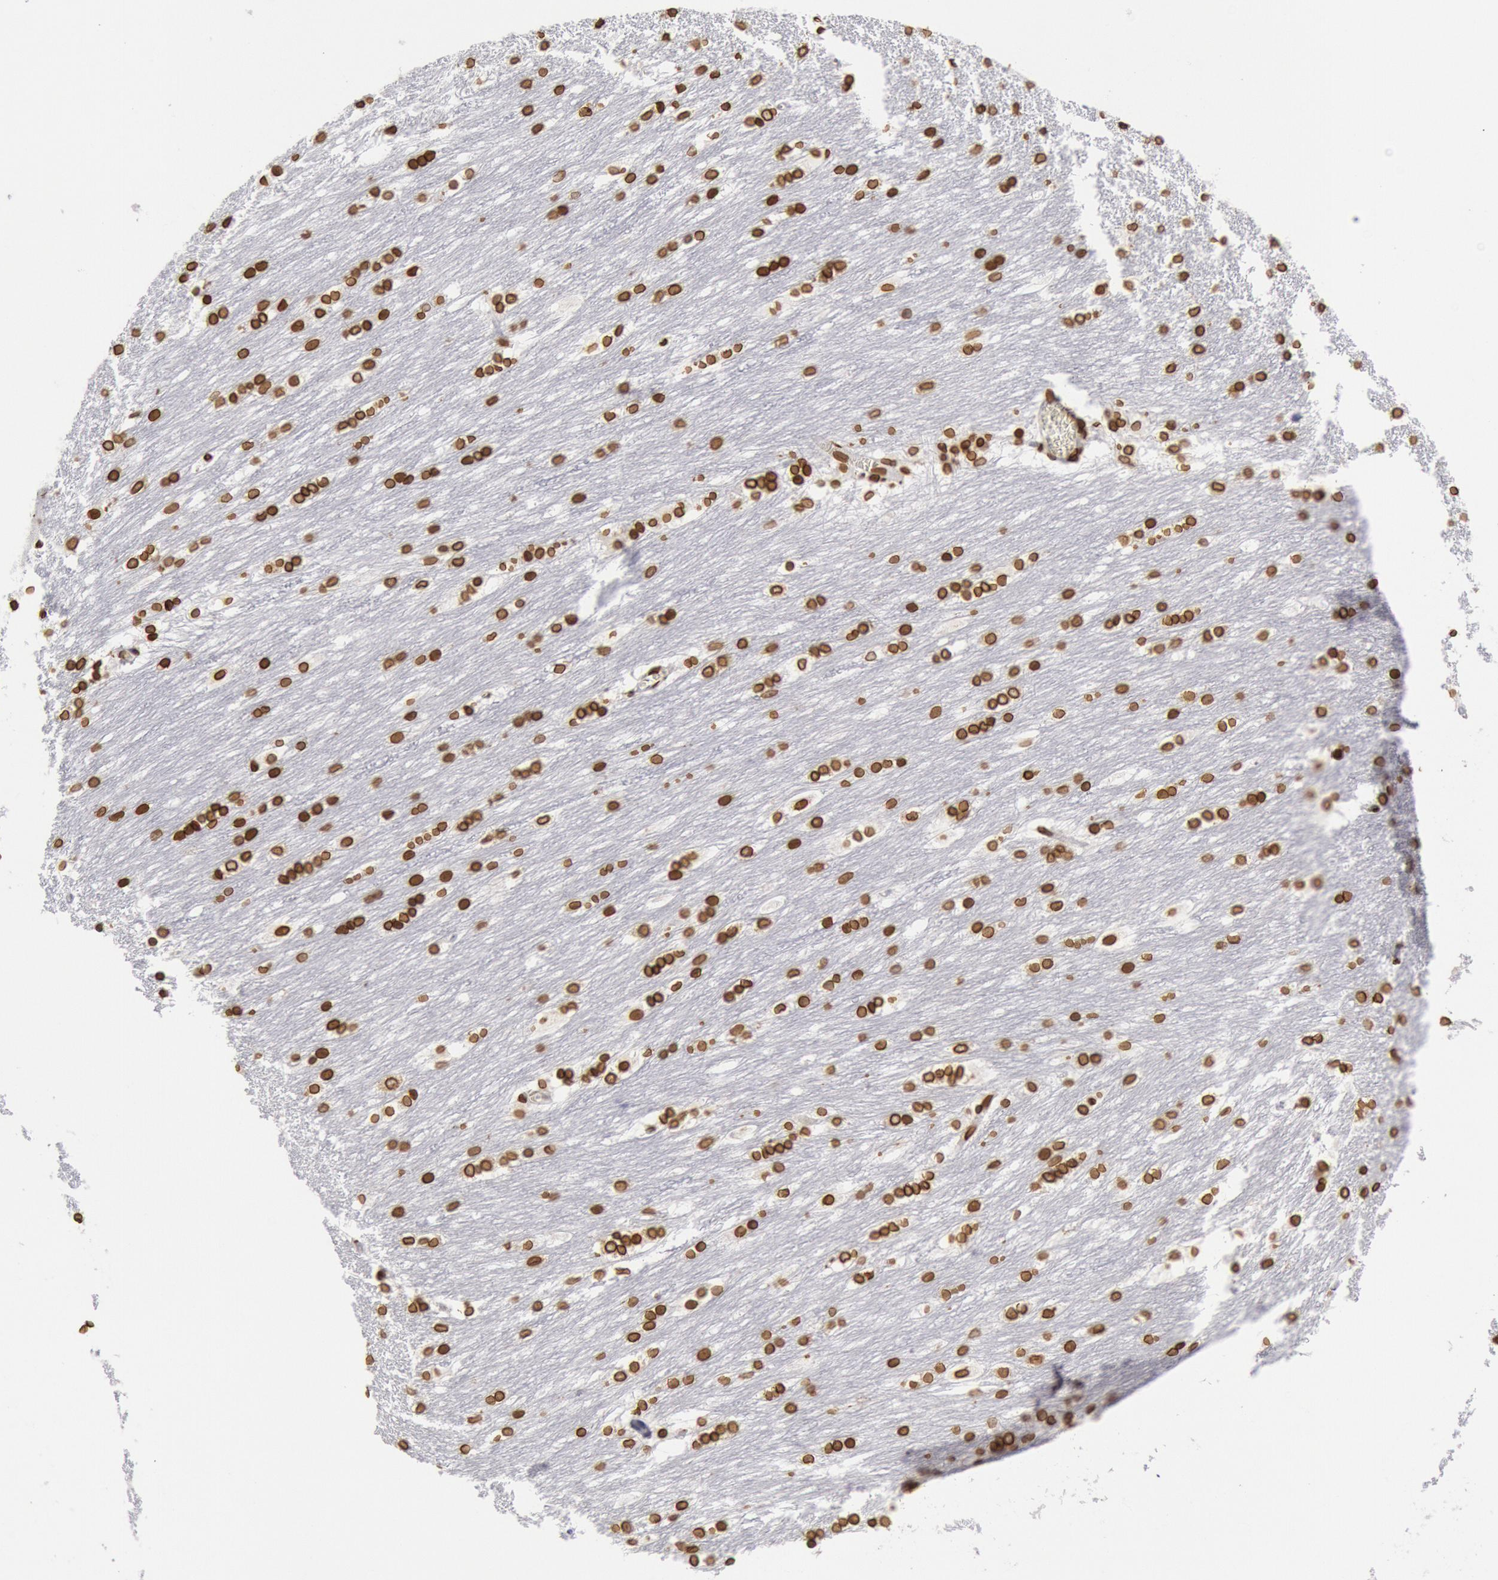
{"staining": {"intensity": "strong", "quantity": ">75%", "location": "nuclear"}, "tissue": "caudate", "cell_type": "Glial cells", "image_type": "normal", "snomed": [{"axis": "morphology", "description": "Normal tissue, NOS"}, {"axis": "topography", "description": "Lateral ventricle wall"}], "caption": "Brown immunohistochemical staining in normal human caudate exhibits strong nuclear positivity in about >75% of glial cells.", "gene": "SUN2", "patient": {"sex": "female", "age": 19}}